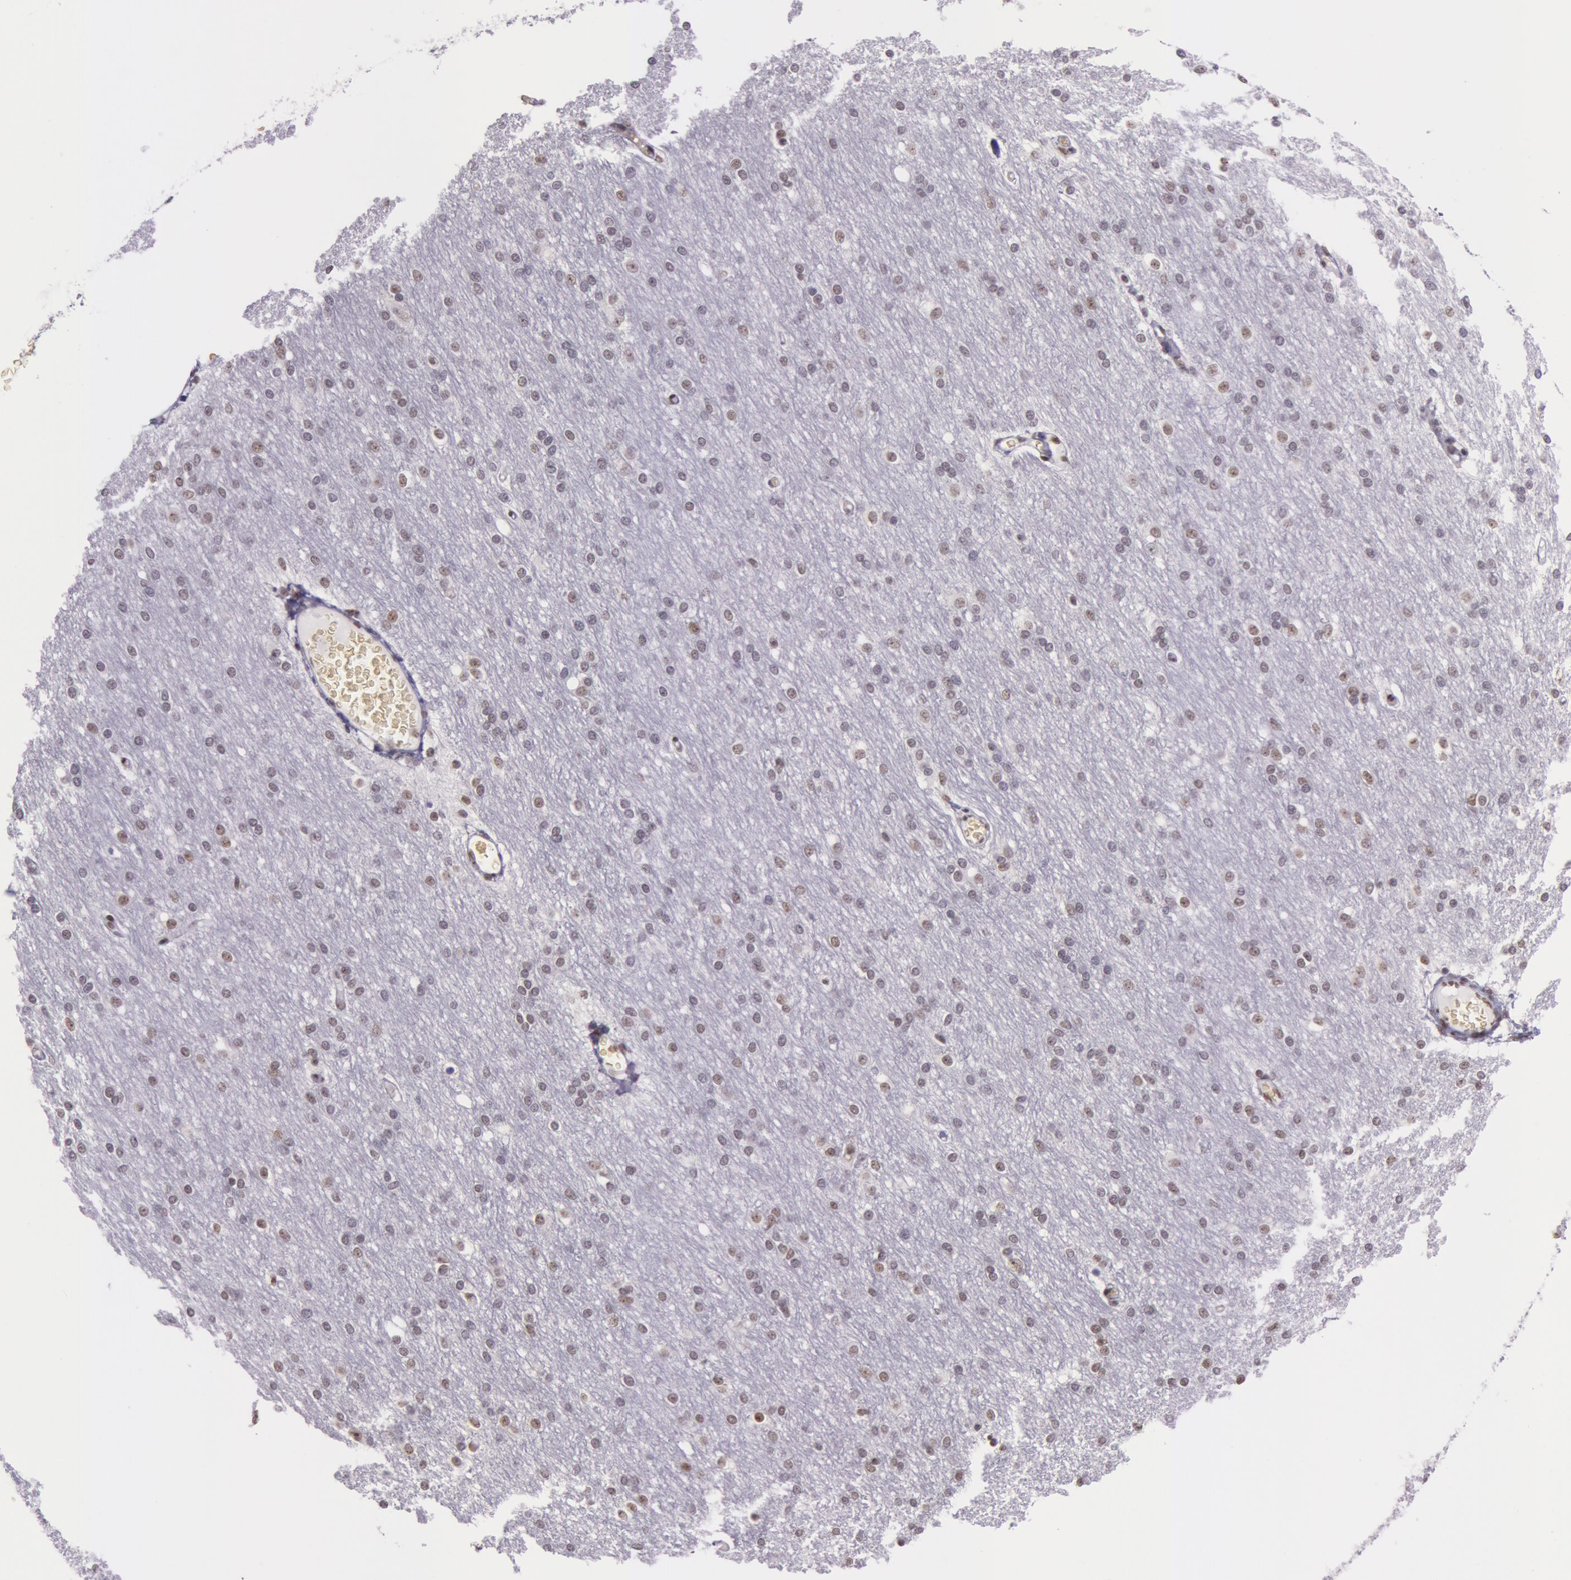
{"staining": {"intensity": "negative", "quantity": "none", "location": "none"}, "tissue": "cerebral cortex", "cell_type": "Endothelial cells", "image_type": "normal", "snomed": [{"axis": "morphology", "description": "Normal tissue, NOS"}, {"axis": "morphology", "description": "Inflammation, NOS"}, {"axis": "topography", "description": "Cerebral cortex"}], "caption": "DAB (3,3'-diaminobenzidine) immunohistochemical staining of benign cerebral cortex reveals no significant positivity in endothelial cells. The staining was performed using DAB to visualize the protein expression in brown, while the nuclei were stained in blue with hematoxylin (Magnification: 20x).", "gene": "NBN", "patient": {"sex": "male", "age": 6}}